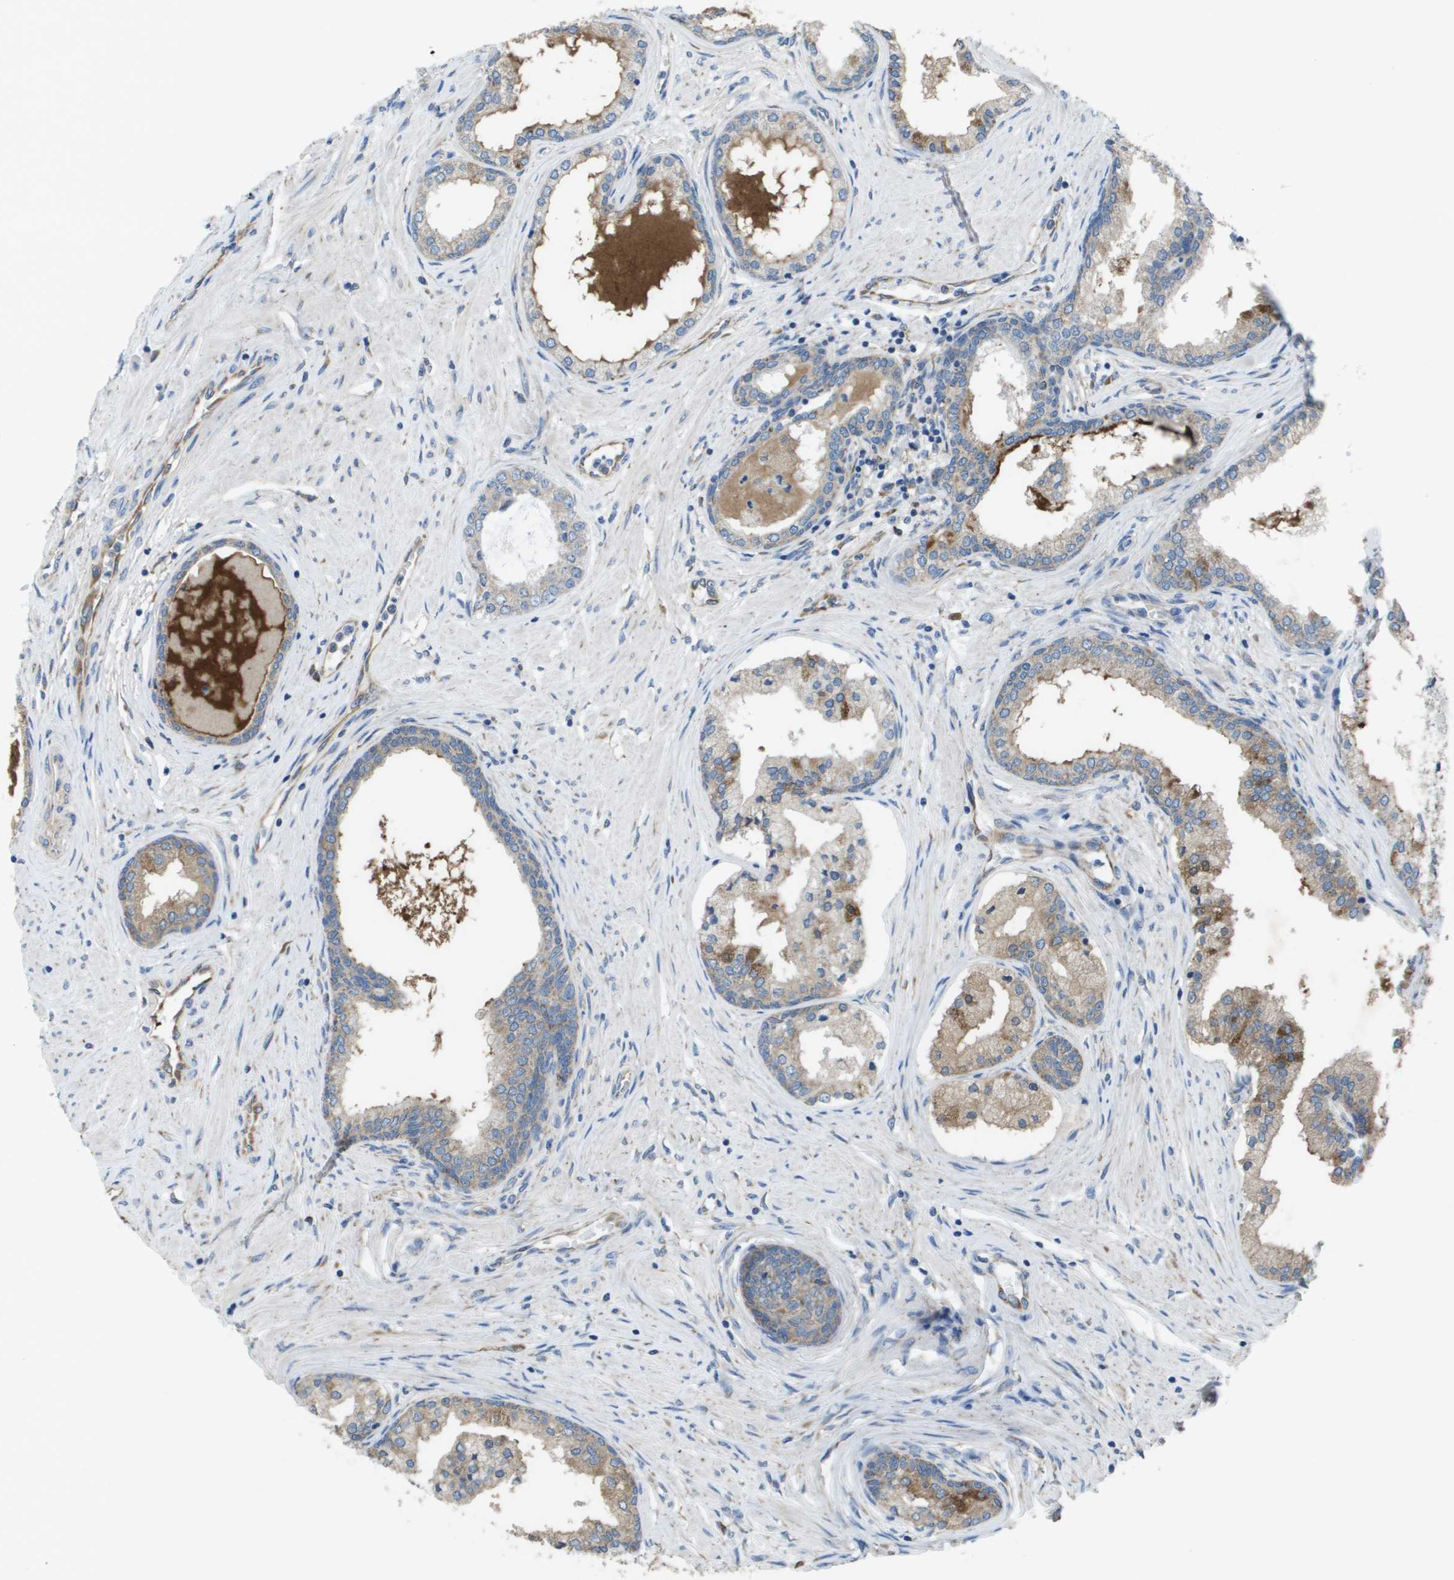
{"staining": {"intensity": "weak", "quantity": ">75%", "location": "cytoplasmic/membranous"}, "tissue": "prostate cancer", "cell_type": "Tumor cells", "image_type": "cancer", "snomed": [{"axis": "morphology", "description": "Adenocarcinoma, Low grade"}, {"axis": "topography", "description": "Prostate"}], "caption": "Protein expression analysis of prostate low-grade adenocarcinoma shows weak cytoplasmic/membranous expression in approximately >75% of tumor cells. Immunohistochemistry (ihc) stains the protein of interest in brown and the nuclei are stained blue.", "gene": "CLCN2", "patient": {"sex": "male", "age": 63}}